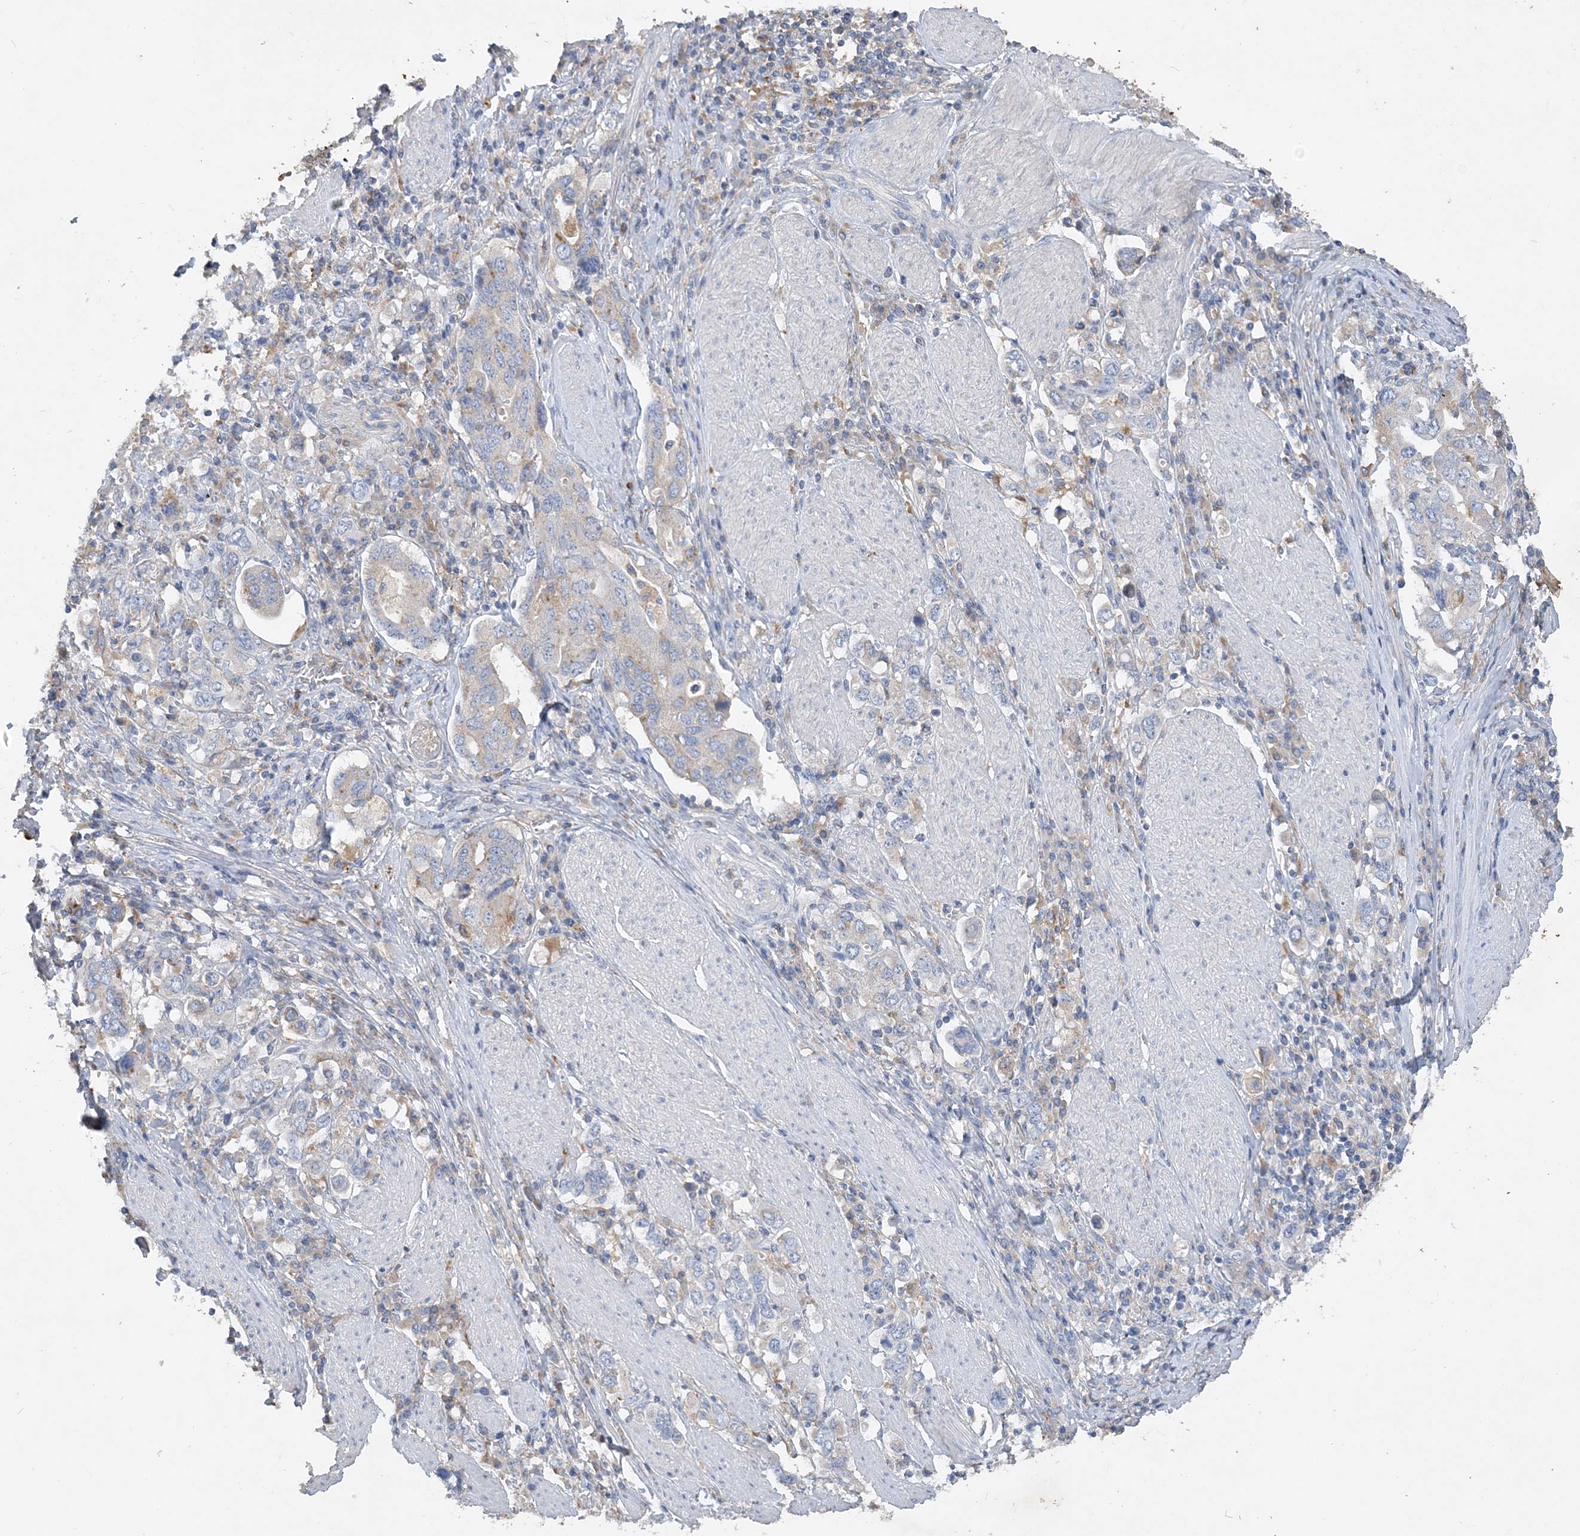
{"staining": {"intensity": "negative", "quantity": "none", "location": "none"}, "tissue": "stomach cancer", "cell_type": "Tumor cells", "image_type": "cancer", "snomed": [{"axis": "morphology", "description": "Adenocarcinoma, NOS"}, {"axis": "topography", "description": "Stomach, upper"}], "caption": "IHC image of neoplastic tissue: human adenocarcinoma (stomach) stained with DAB shows no significant protein positivity in tumor cells.", "gene": "GRINA", "patient": {"sex": "male", "age": 62}}